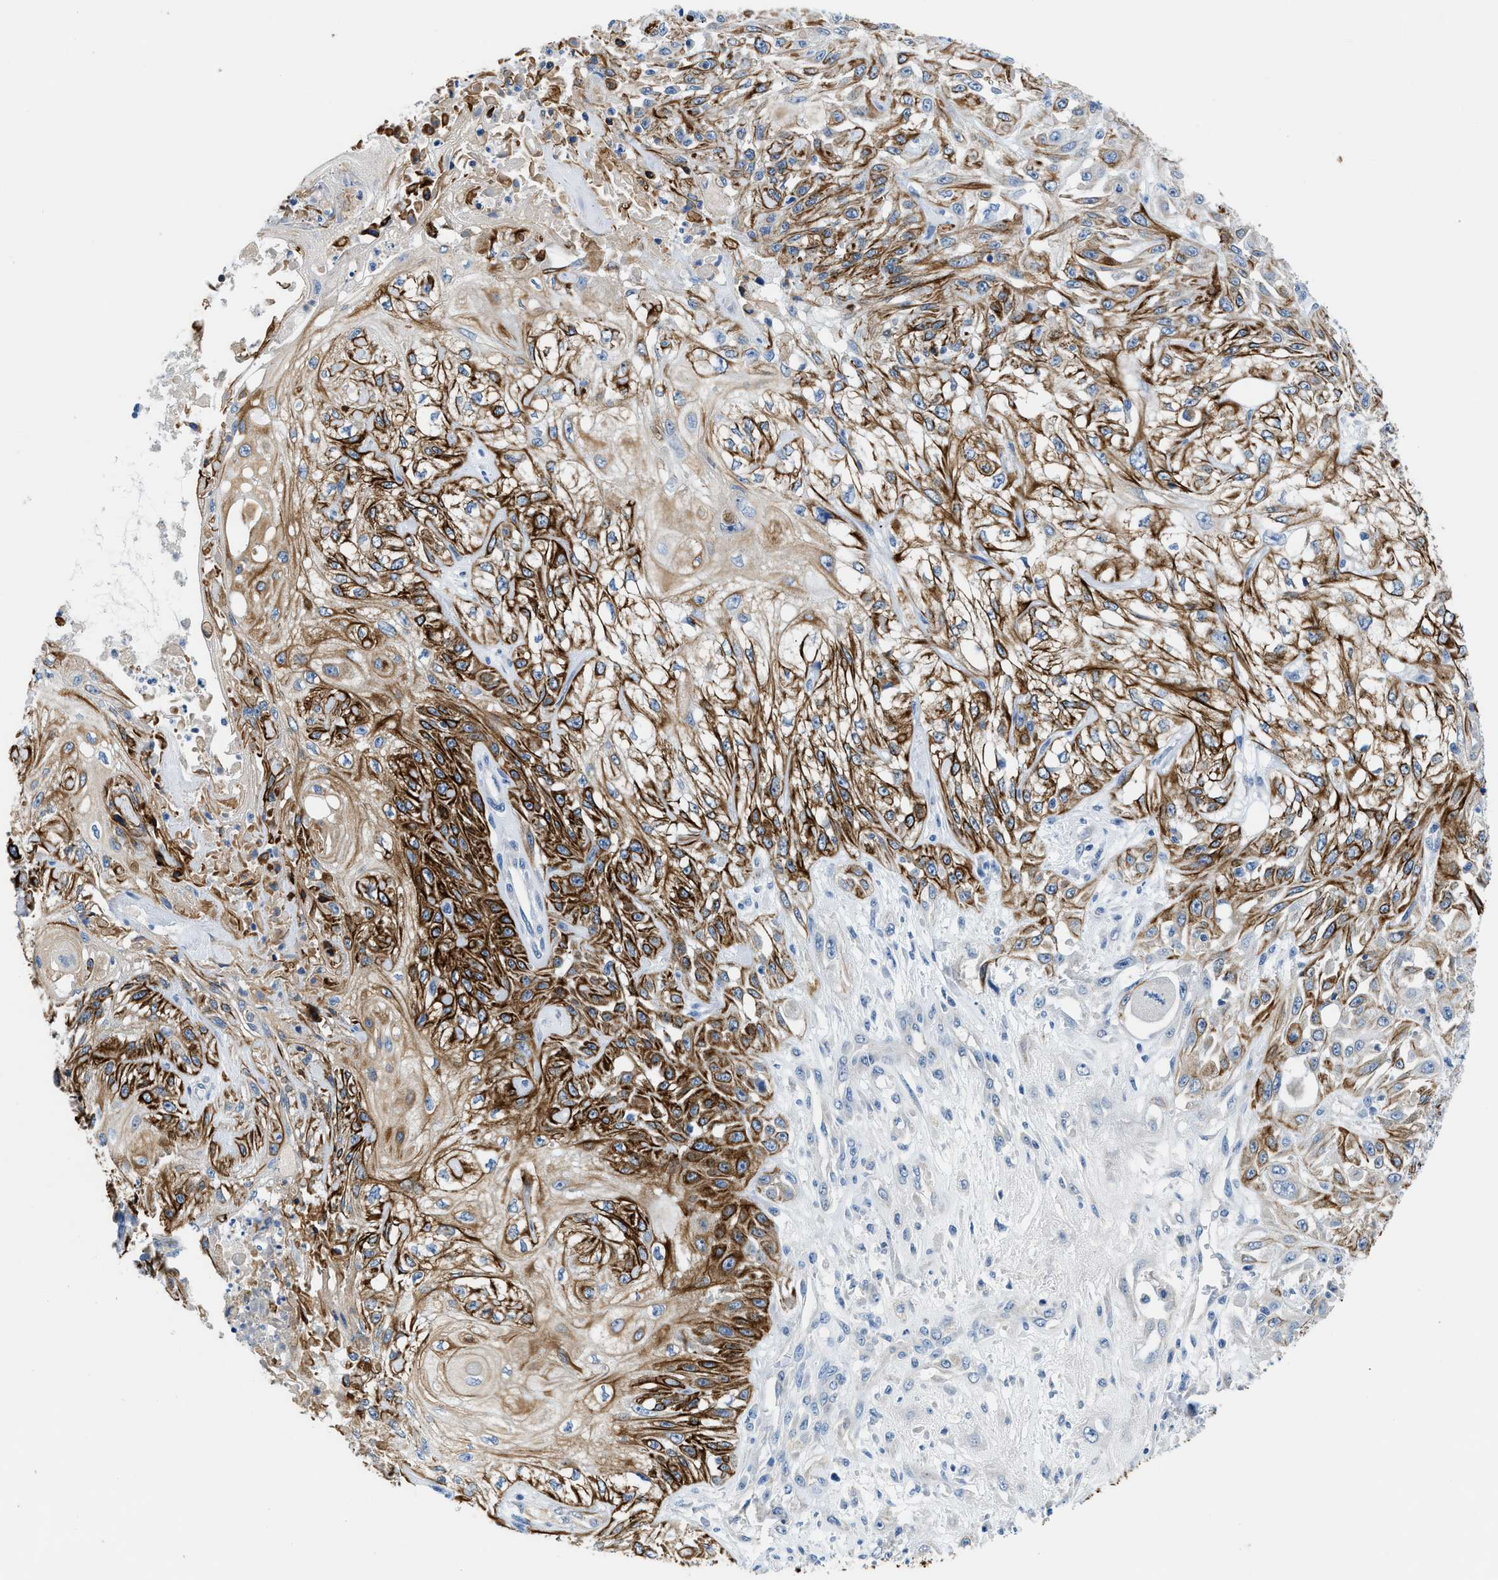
{"staining": {"intensity": "moderate", "quantity": ">75%", "location": "cytoplasmic/membranous"}, "tissue": "skin cancer", "cell_type": "Tumor cells", "image_type": "cancer", "snomed": [{"axis": "morphology", "description": "Squamous cell carcinoma, NOS"}, {"axis": "morphology", "description": "Squamous cell carcinoma, metastatic, NOS"}, {"axis": "topography", "description": "Skin"}, {"axis": "topography", "description": "Lymph node"}], "caption": "Skin cancer (squamous cell carcinoma) stained with a brown dye shows moderate cytoplasmic/membranous positive staining in about >75% of tumor cells.", "gene": "SLC10A6", "patient": {"sex": "male", "age": 75}}